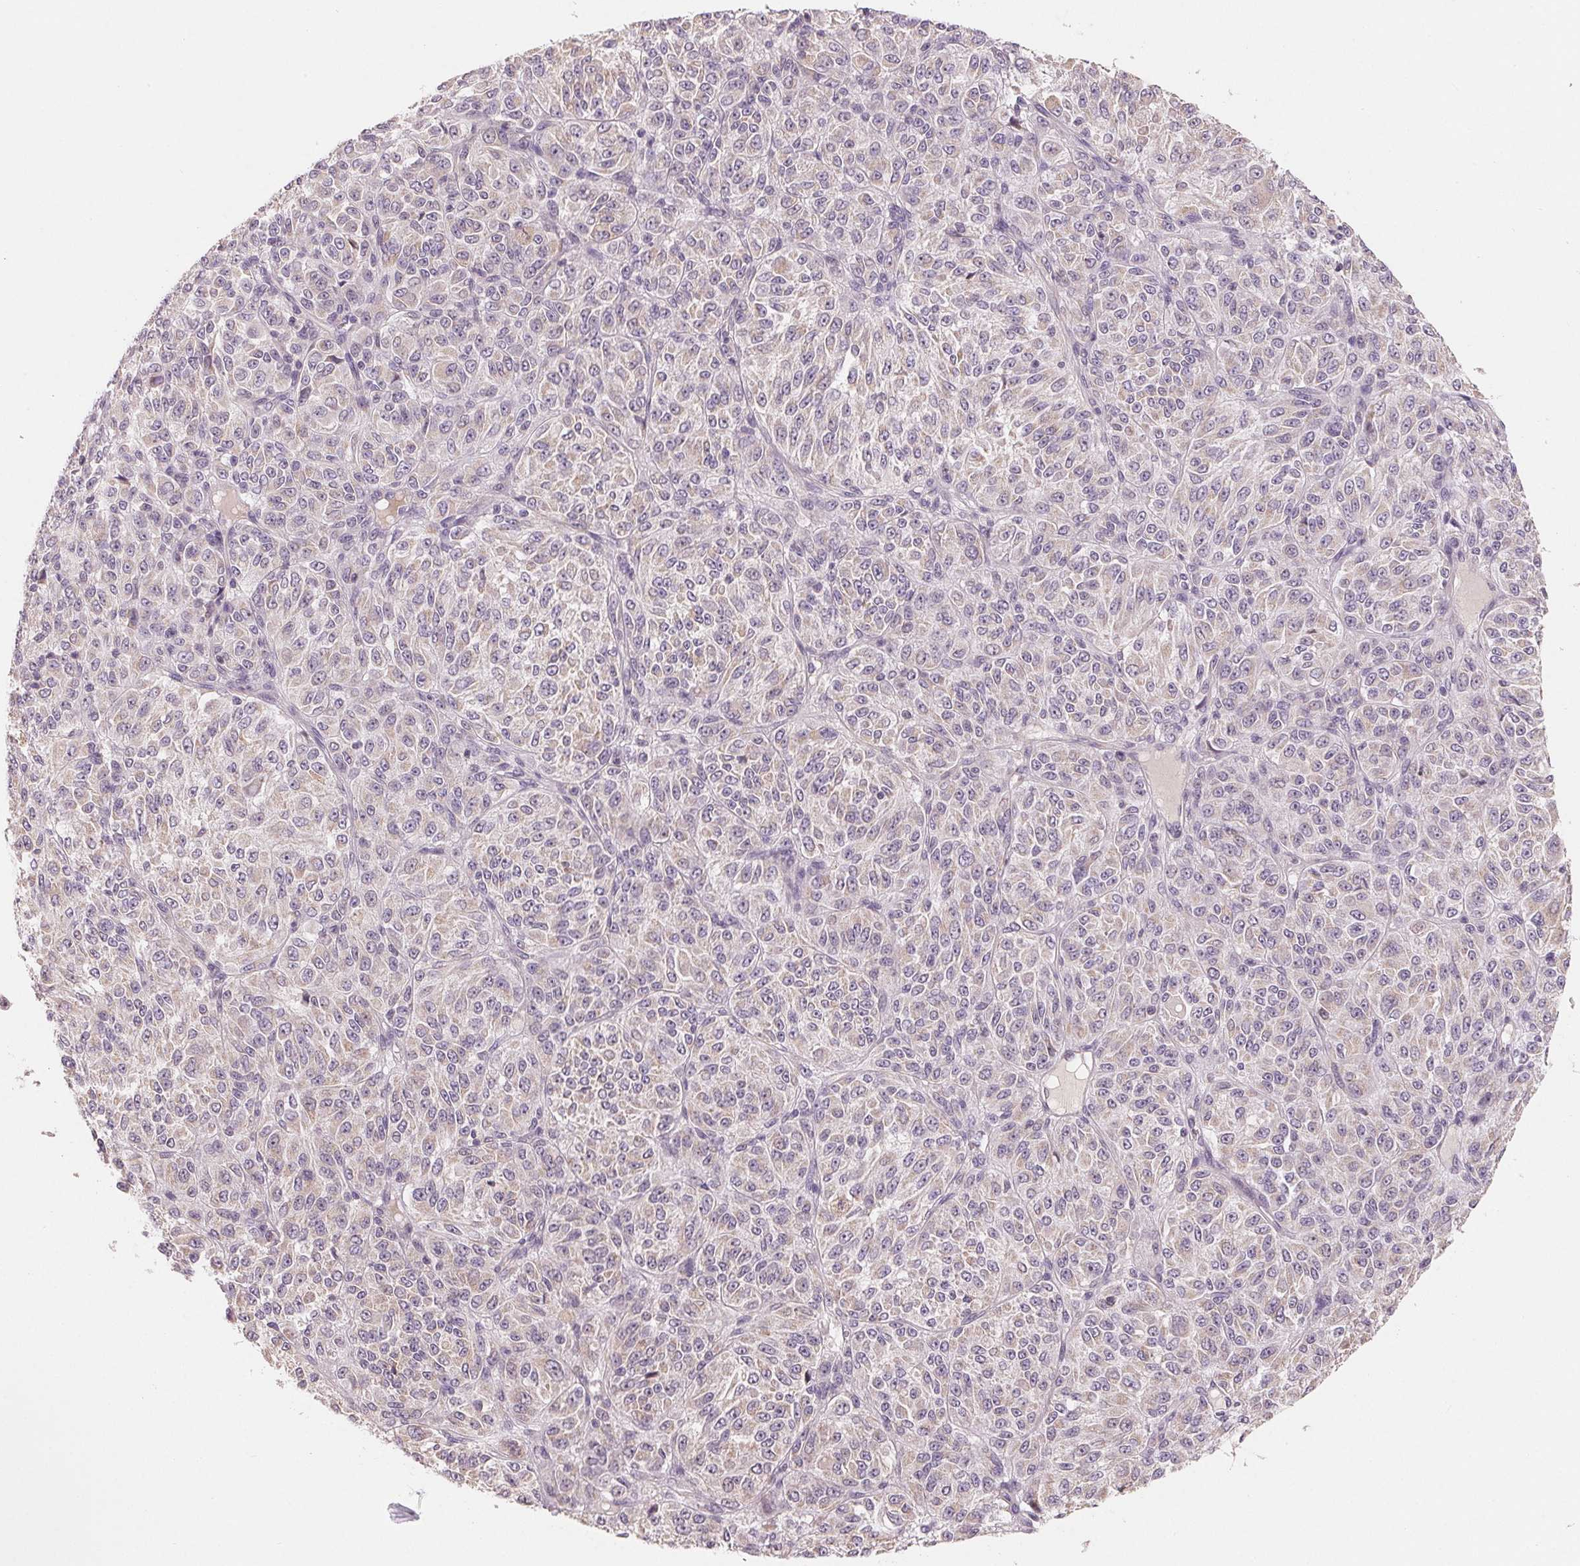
{"staining": {"intensity": "weak", "quantity": "<25%", "location": "cytoplasmic/membranous"}, "tissue": "melanoma", "cell_type": "Tumor cells", "image_type": "cancer", "snomed": [{"axis": "morphology", "description": "Malignant melanoma, Metastatic site"}, {"axis": "topography", "description": "Brain"}], "caption": "This is a micrograph of immunohistochemistry staining of malignant melanoma (metastatic site), which shows no staining in tumor cells.", "gene": "AQP8", "patient": {"sex": "female", "age": 56}}